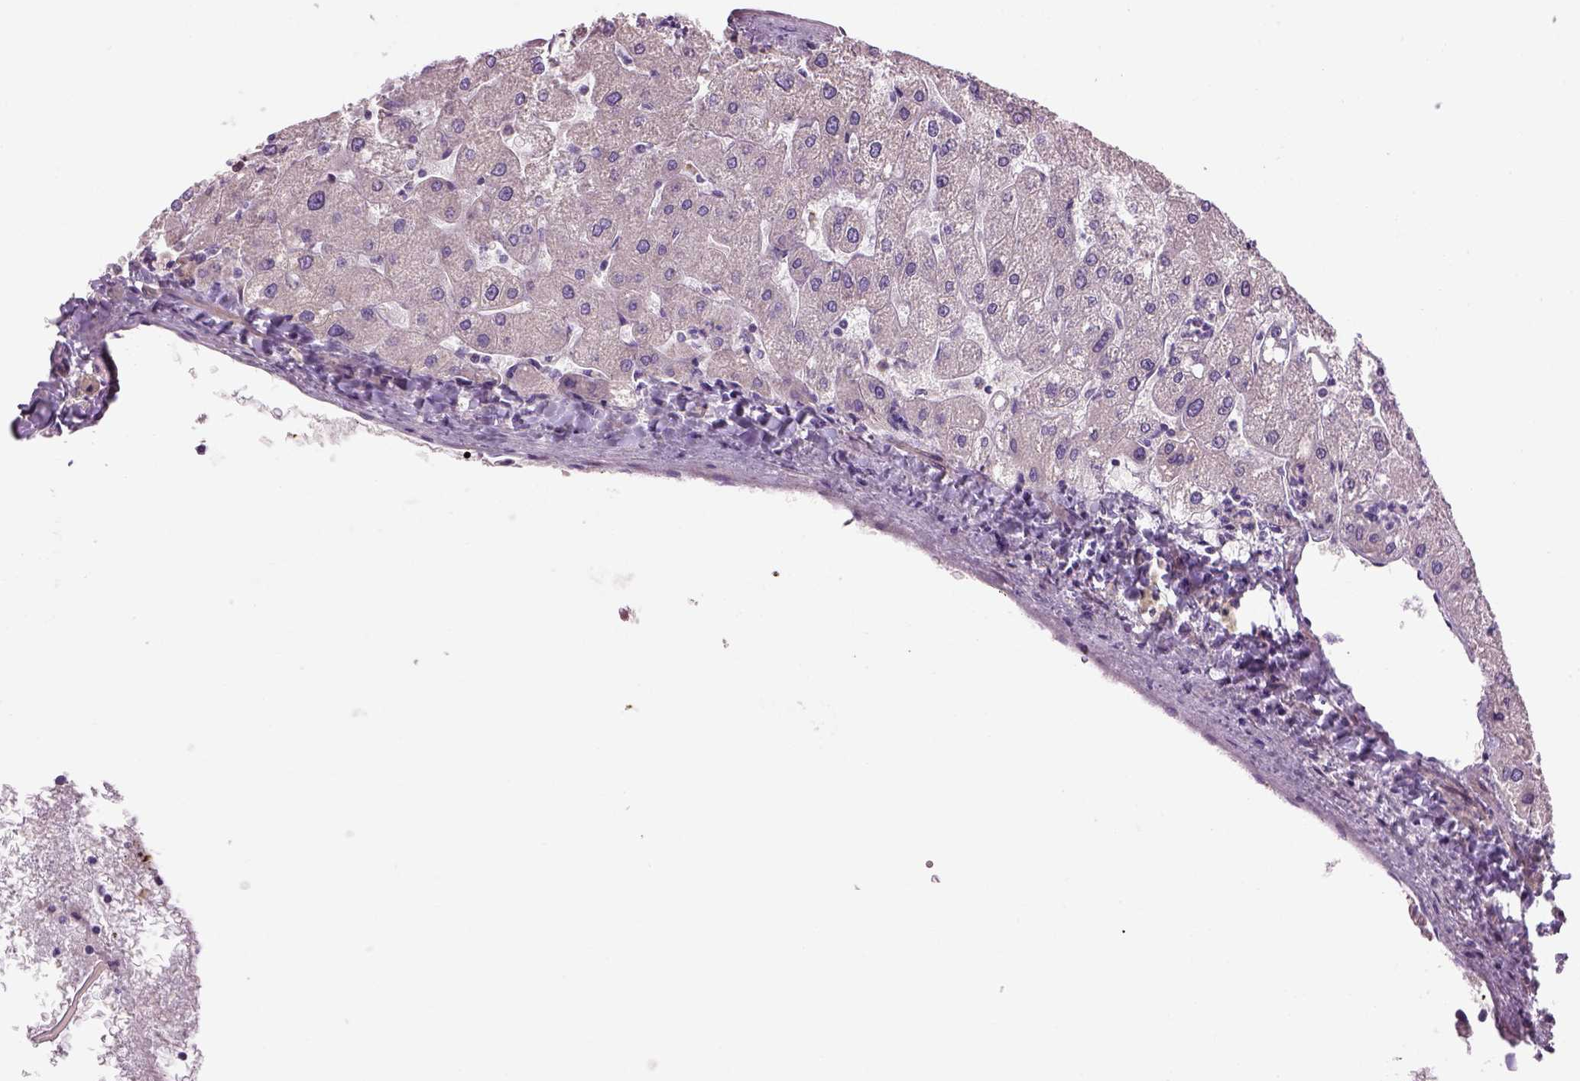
{"staining": {"intensity": "negative", "quantity": "none", "location": "none"}, "tissue": "liver", "cell_type": "Cholangiocytes", "image_type": "normal", "snomed": [{"axis": "morphology", "description": "Normal tissue, NOS"}, {"axis": "topography", "description": "Liver"}], "caption": "Benign liver was stained to show a protein in brown. There is no significant positivity in cholangiocytes. The staining was performed using DAB to visualize the protein expression in brown, while the nuclei were stained in blue with hematoxylin (Magnification: 20x).", "gene": "IFT52", "patient": {"sex": "male", "age": 67}}